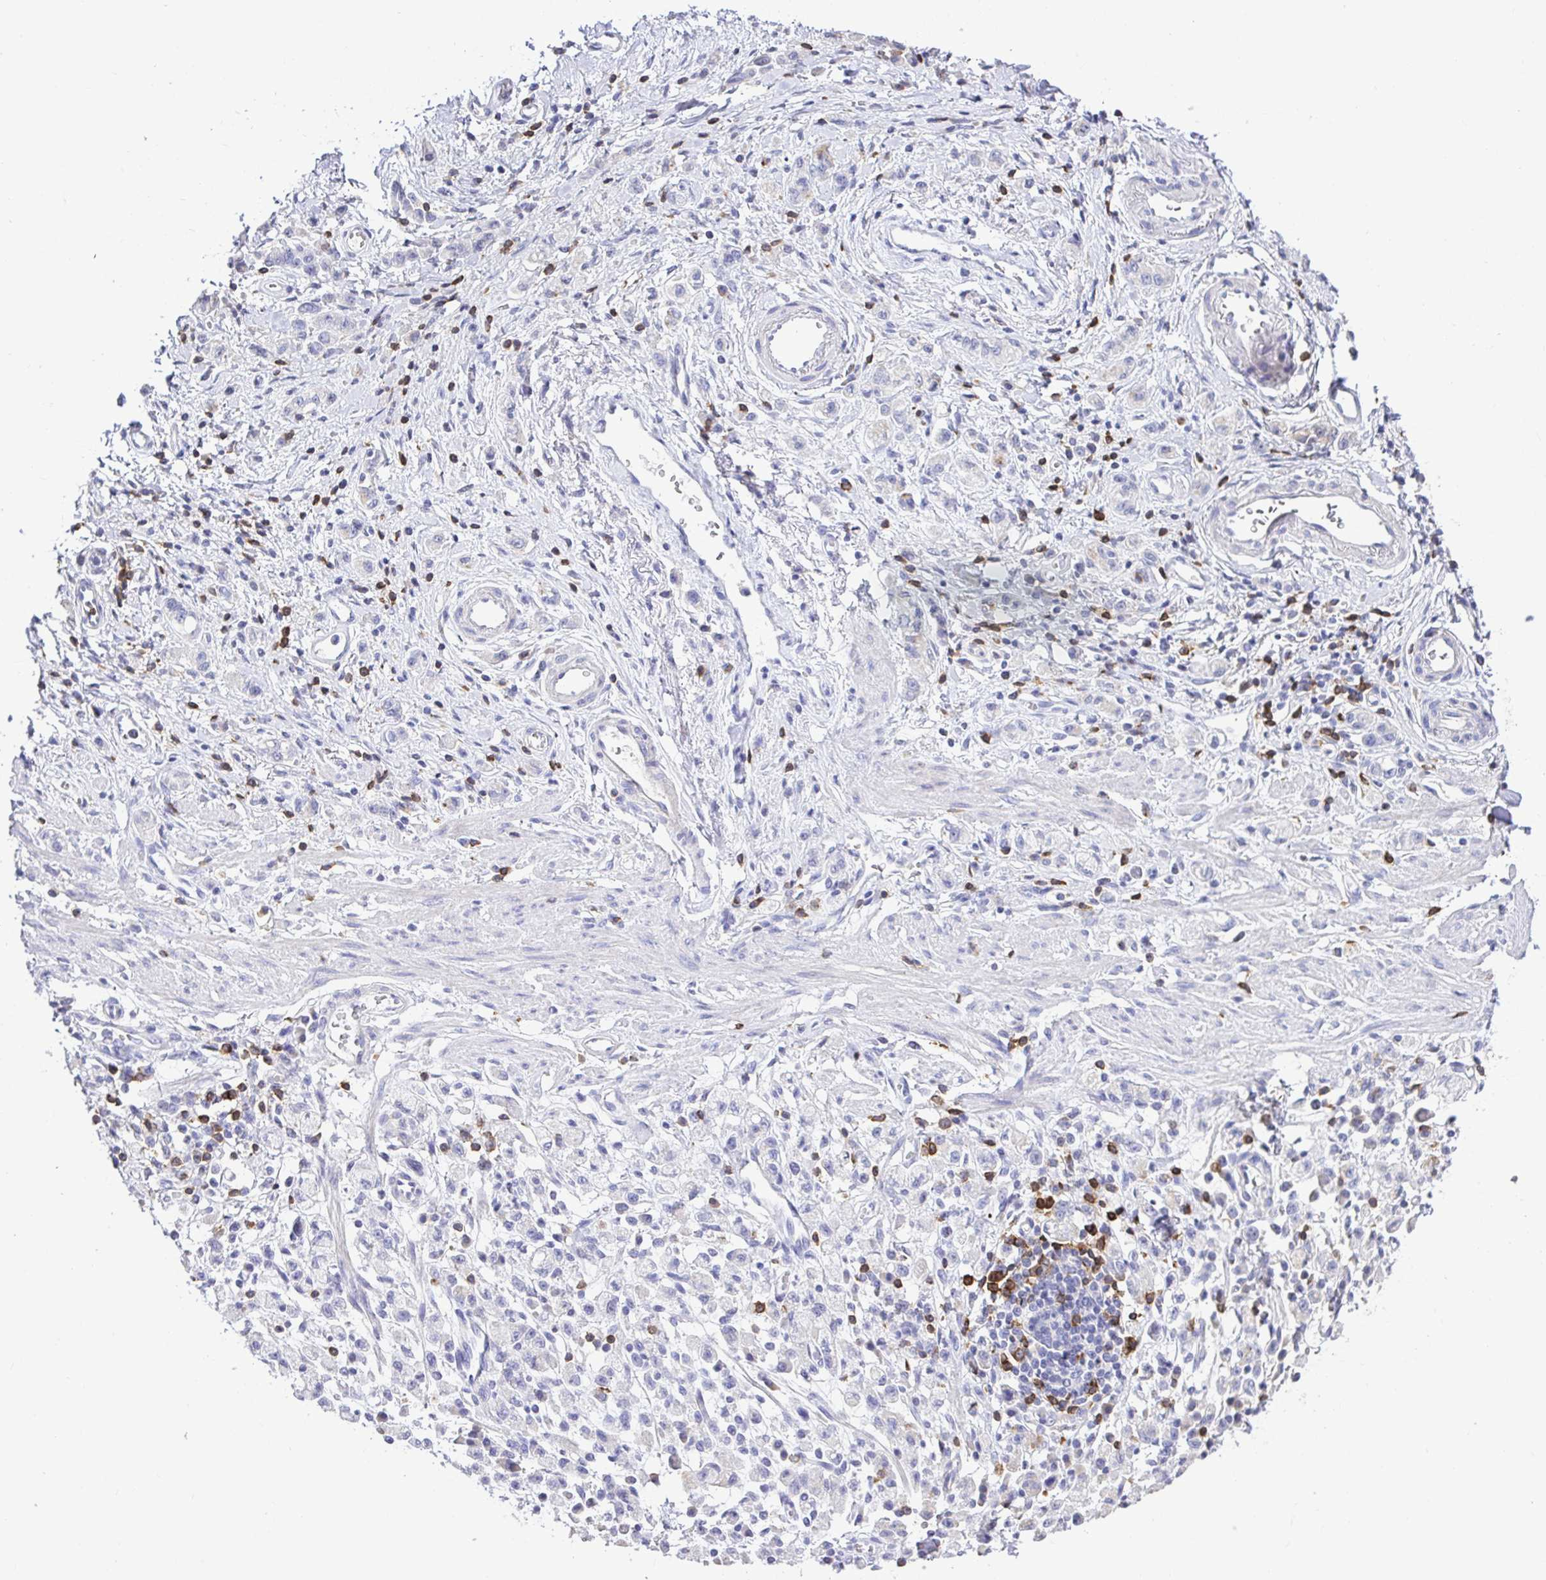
{"staining": {"intensity": "negative", "quantity": "none", "location": "none"}, "tissue": "stomach cancer", "cell_type": "Tumor cells", "image_type": "cancer", "snomed": [{"axis": "morphology", "description": "Adenocarcinoma, NOS"}, {"axis": "topography", "description": "Stomach"}], "caption": "A high-resolution image shows immunohistochemistry (IHC) staining of adenocarcinoma (stomach), which reveals no significant expression in tumor cells.", "gene": "SKAP1", "patient": {"sex": "male", "age": 77}}